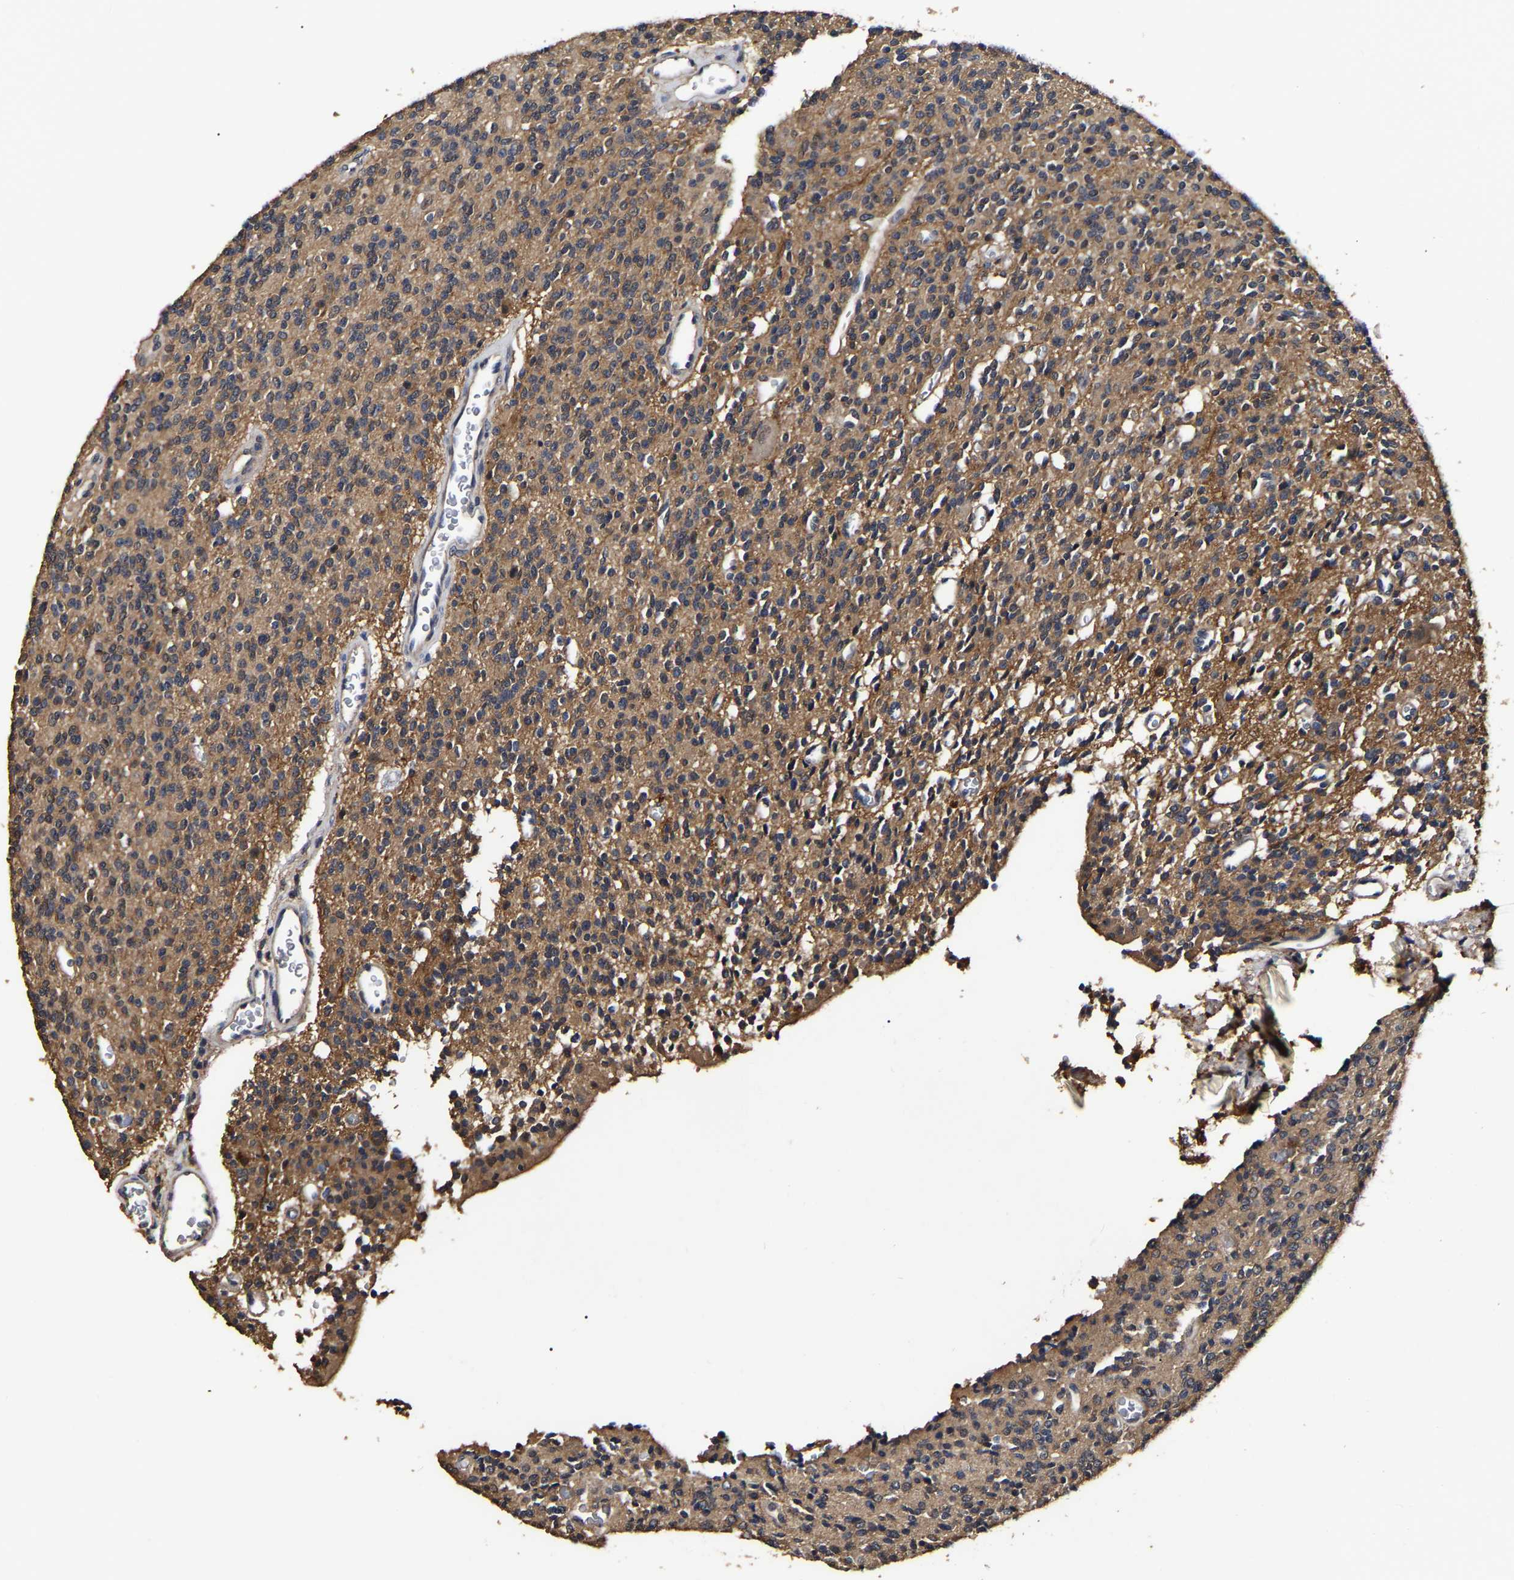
{"staining": {"intensity": "moderate", "quantity": ">75%", "location": "cytoplasmic/membranous"}, "tissue": "glioma", "cell_type": "Tumor cells", "image_type": "cancer", "snomed": [{"axis": "morphology", "description": "Glioma, malignant, High grade"}, {"axis": "topography", "description": "Brain"}], "caption": "A medium amount of moderate cytoplasmic/membranous staining is appreciated in about >75% of tumor cells in malignant high-grade glioma tissue. (Stains: DAB (3,3'-diaminobenzidine) in brown, nuclei in blue, Microscopy: brightfield microscopy at high magnification).", "gene": "STK32C", "patient": {"sex": "male", "age": 34}}